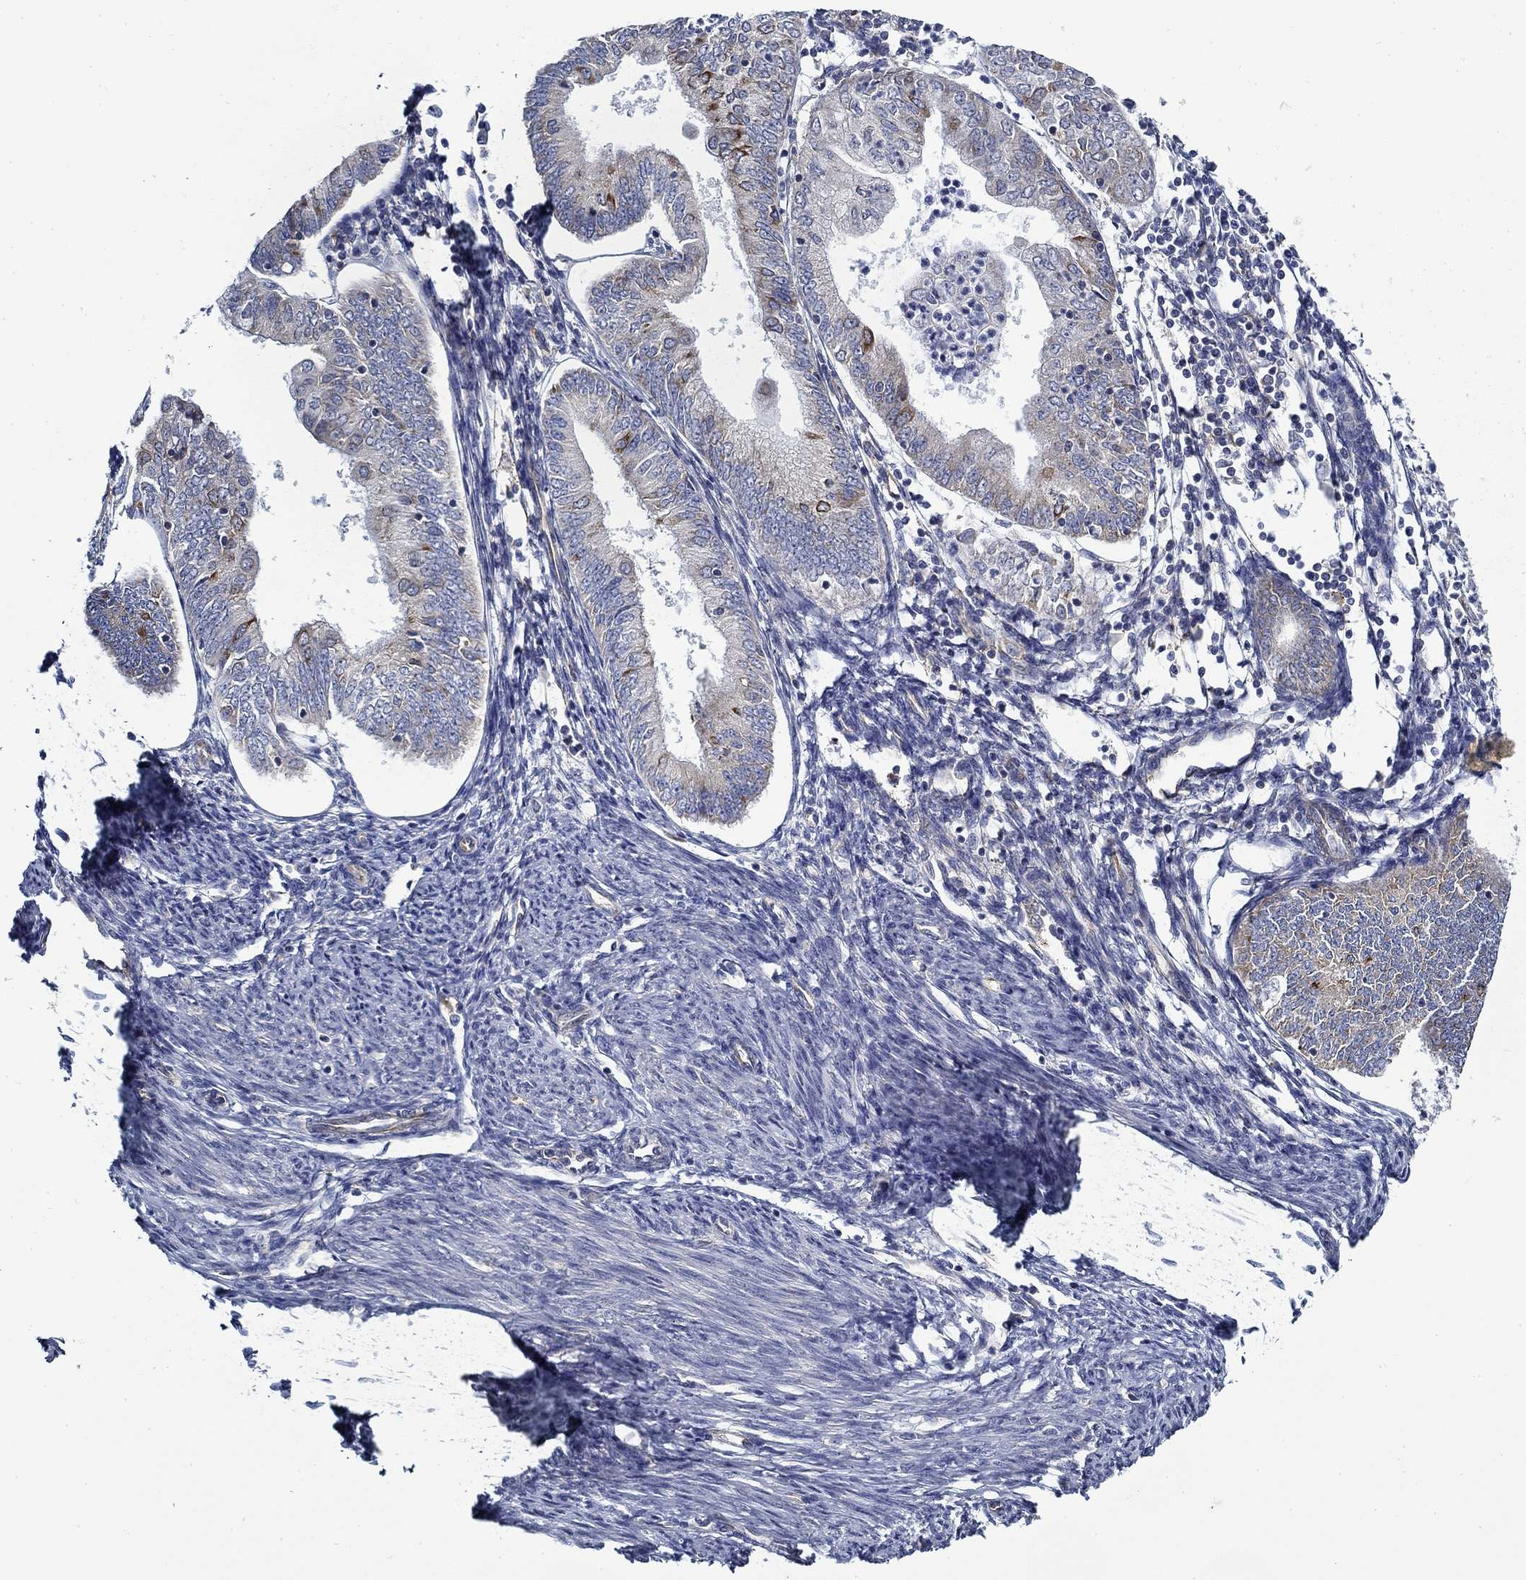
{"staining": {"intensity": "moderate", "quantity": "<25%", "location": "cytoplasmic/membranous"}, "tissue": "endometrial cancer", "cell_type": "Tumor cells", "image_type": "cancer", "snomed": [{"axis": "morphology", "description": "Adenocarcinoma, NOS"}, {"axis": "topography", "description": "Endometrium"}], "caption": "A brown stain labels moderate cytoplasmic/membranous expression of a protein in endometrial cancer (adenocarcinoma) tumor cells. The protein is shown in brown color, while the nuclei are stained blue.", "gene": "FXR1", "patient": {"sex": "female", "age": 55}}